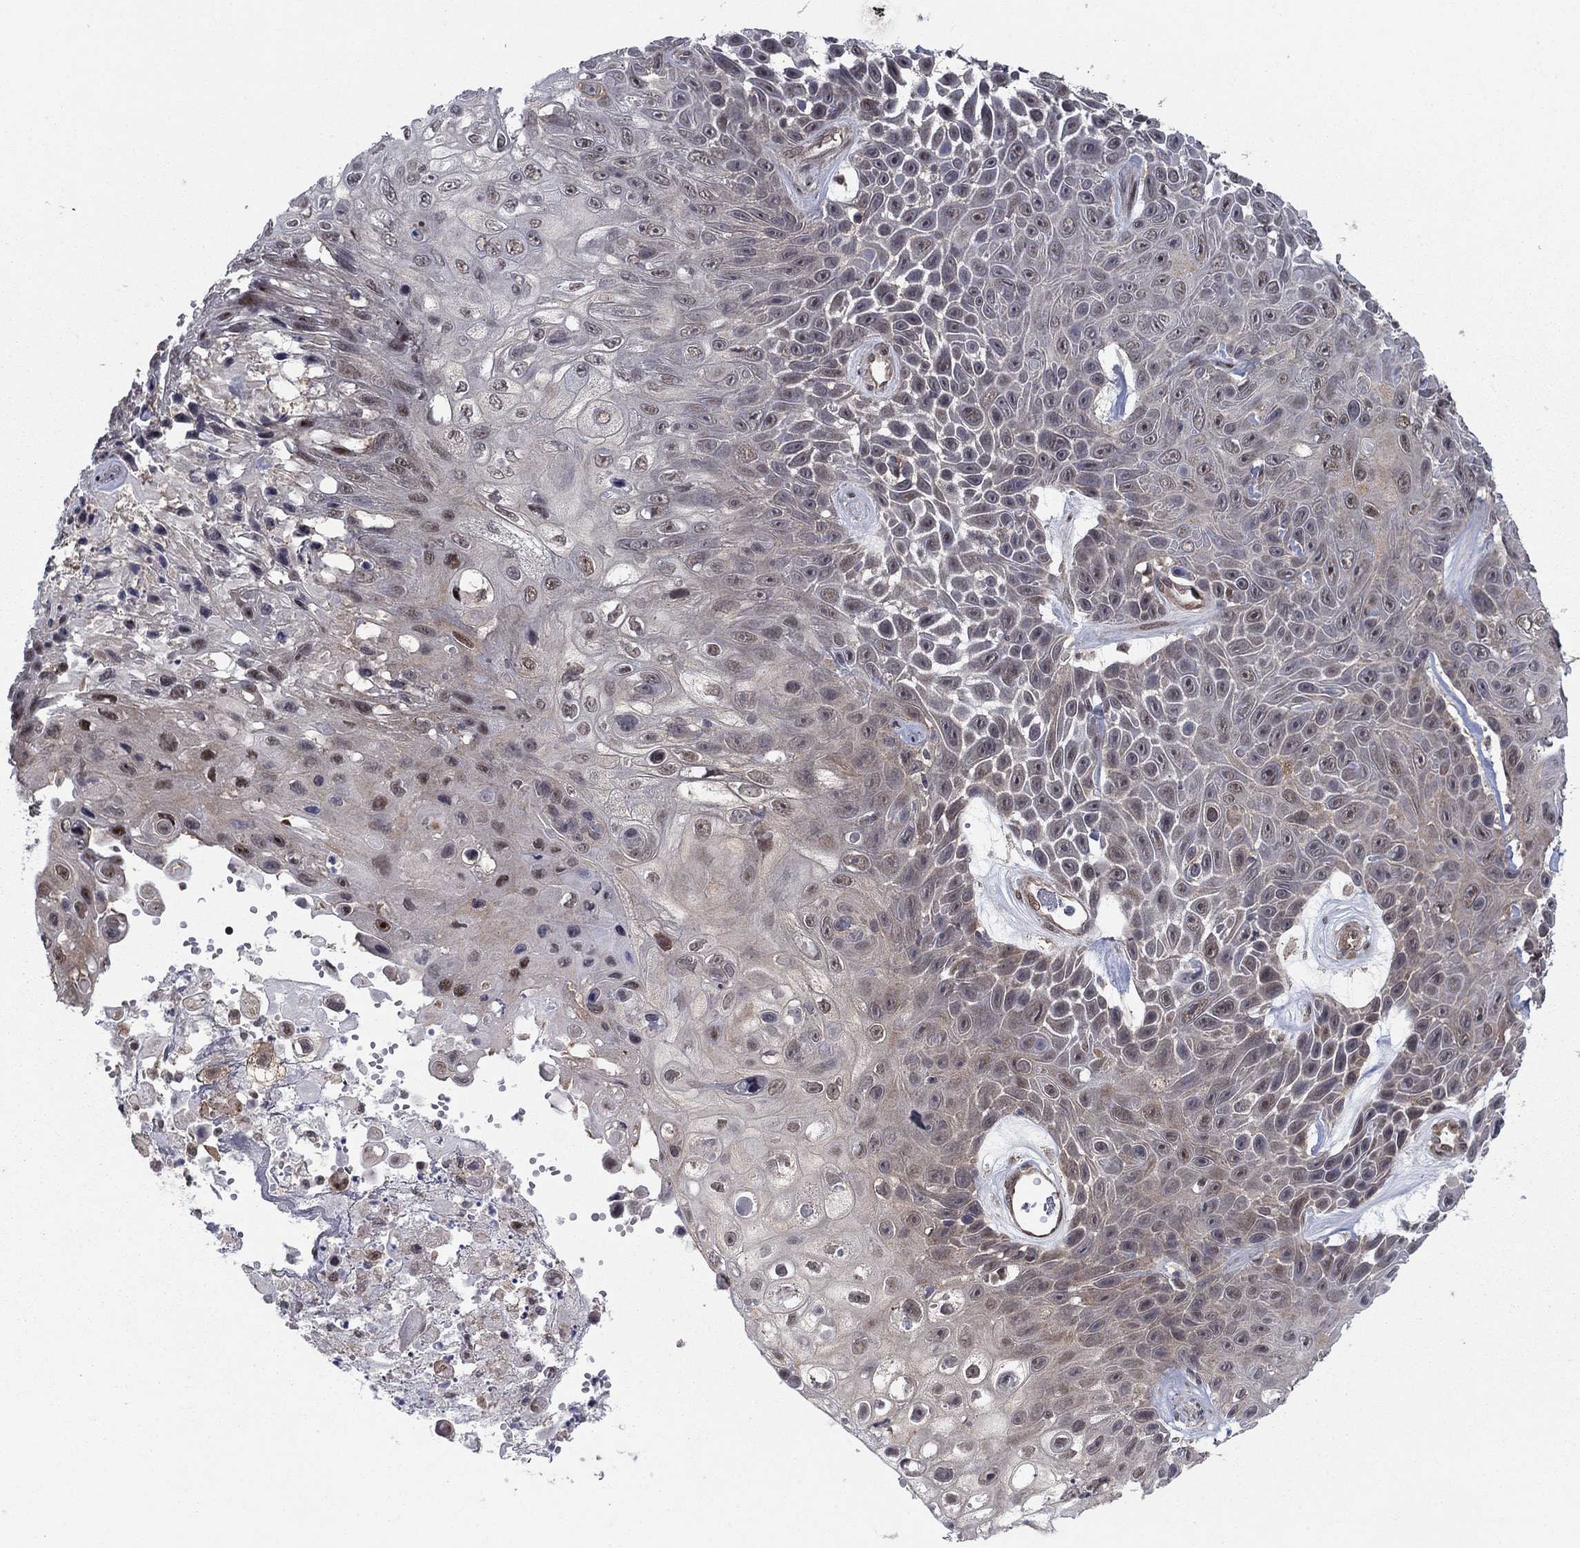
{"staining": {"intensity": "weak", "quantity": "<25%", "location": "nuclear"}, "tissue": "skin cancer", "cell_type": "Tumor cells", "image_type": "cancer", "snomed": [{"axis": "morphology", "description": "Squamous cell carcinoma, NOS"}, {"axis": "topography", "description": "Skin"}], "caption": "Immunohistochemistry (IHC) photomicrograph of neoplastic tissue: human skin cancer (squamous cell carcinoma) stained with DAB (3,3'-diaminobenzidine) displays no significant protein expression in tumor cells.", "gene": "PSMC1", "patient": {"sex": "male", "age": 82}}